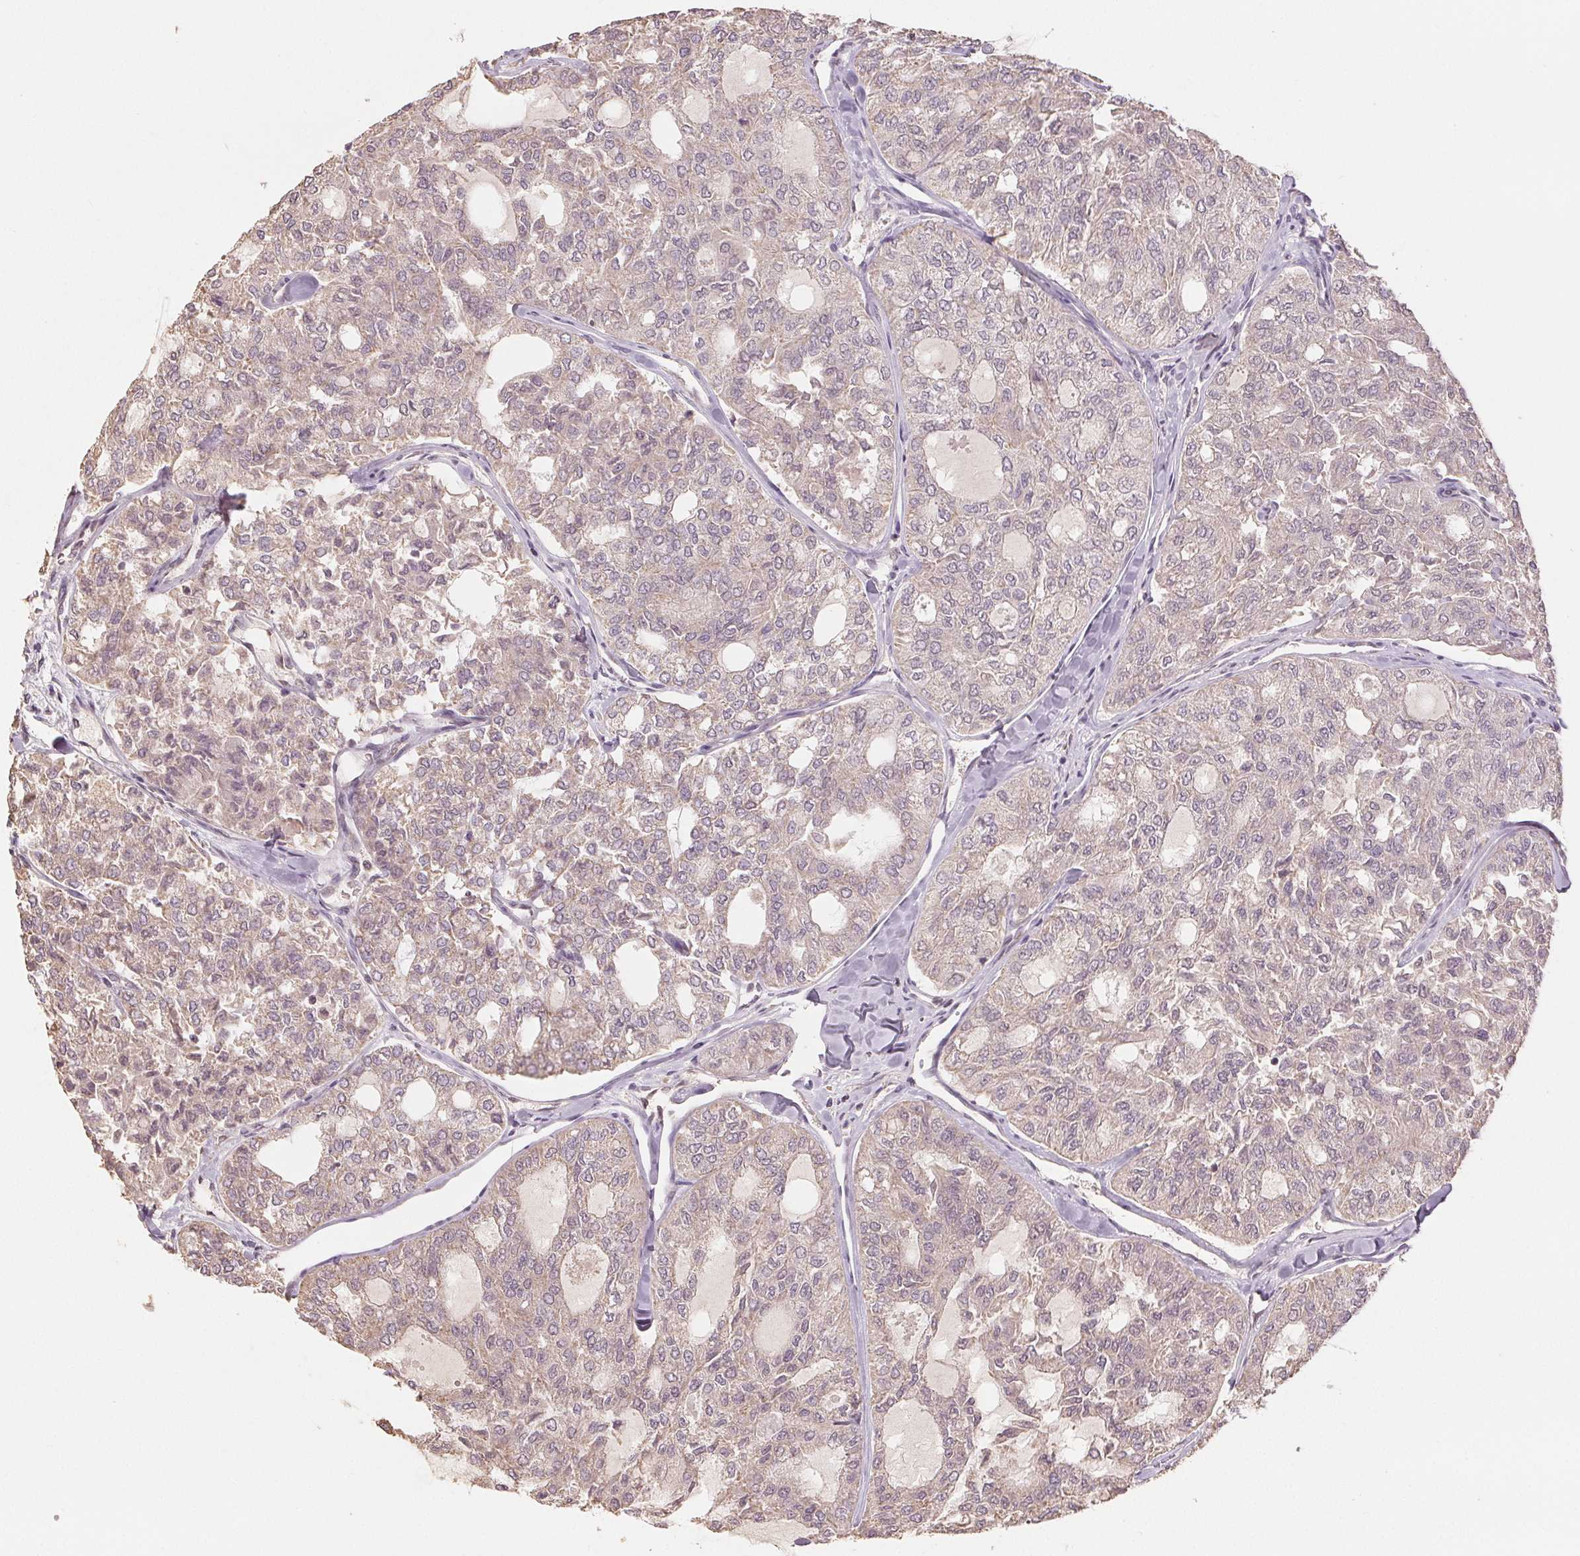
{"staining": {"intensity": "weak", "quantity": "<25%", "location": "cytoplasmic/membranous"}, "tissue": "thyroid cancer", "cell_type": "Tumor cells", "image_type": "cancer", "snomed": [{"axis": "morphology", "description": "Follicular adenoma carcinoma, NOS"}, {"axis": "topography", "description": "Thyroid gland"}], "caption": "Immunohistochemistry (IHC) of human thyroid follicular adenoma carcinoma reveals no staining in tumor cells.", "gene": "COX14", "patient": {"sex": "male", "age": 75}}